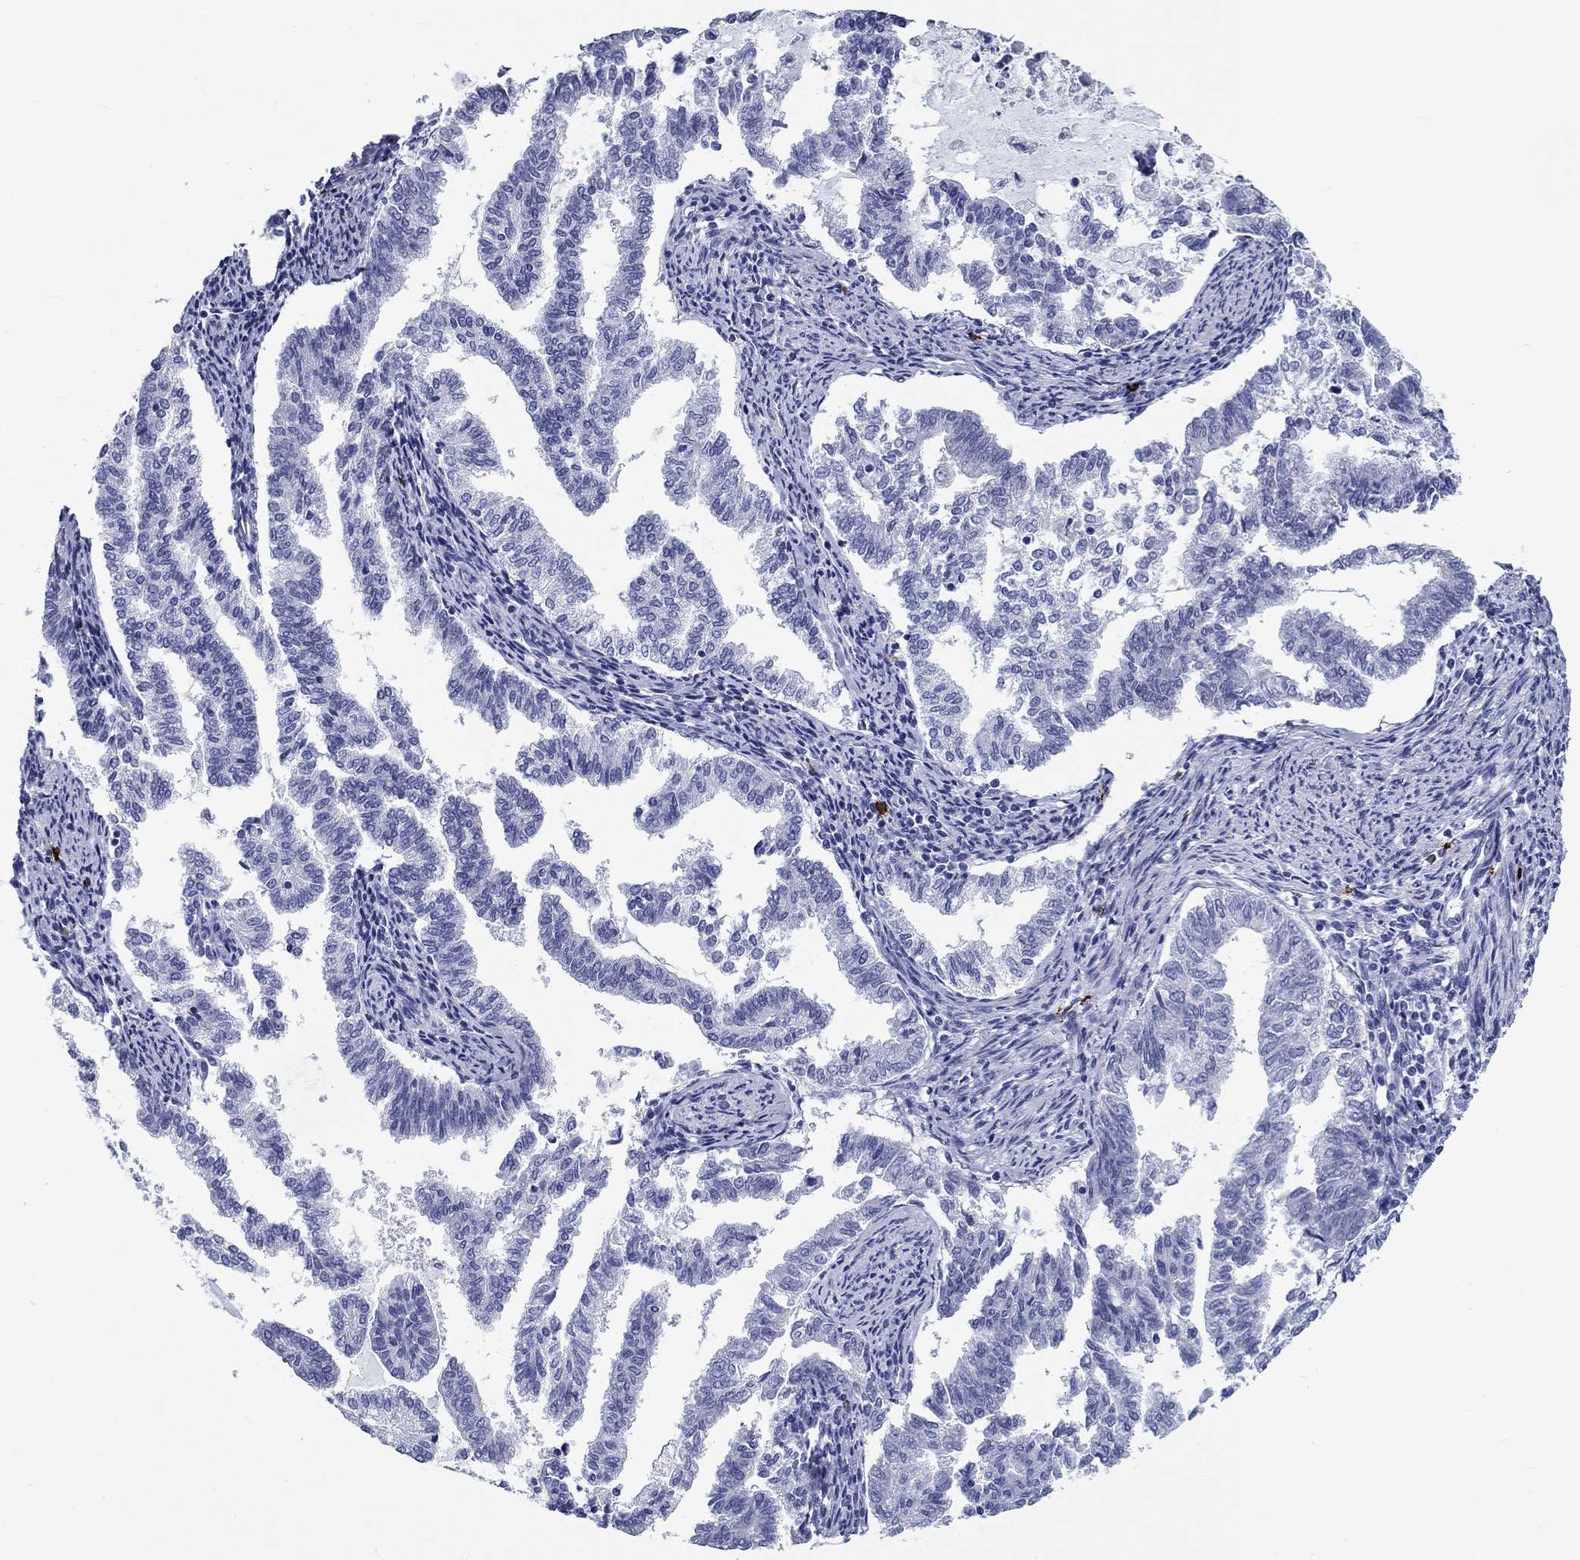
{"staining": {"intensity": "negative", "quantity": "none", "location": "none"}, "tissue": "endometrial cancer", "cell_type": "Tumor cells", "image_type": "cancer", "snomed": [{"axis": "morphology", "description": "Adenocarcinoma, NOS"}, {"axis": "topography", "description": "Endometrium"}], "caption": "A high-resolution micrograph shows immunohistochemistry (IHC) staining of endometrial adenocarcinoma, which reveals no significant positivity in tumor cells.", "gene": "CD40LG", "patient": {"sex": "female", "age": 79}}